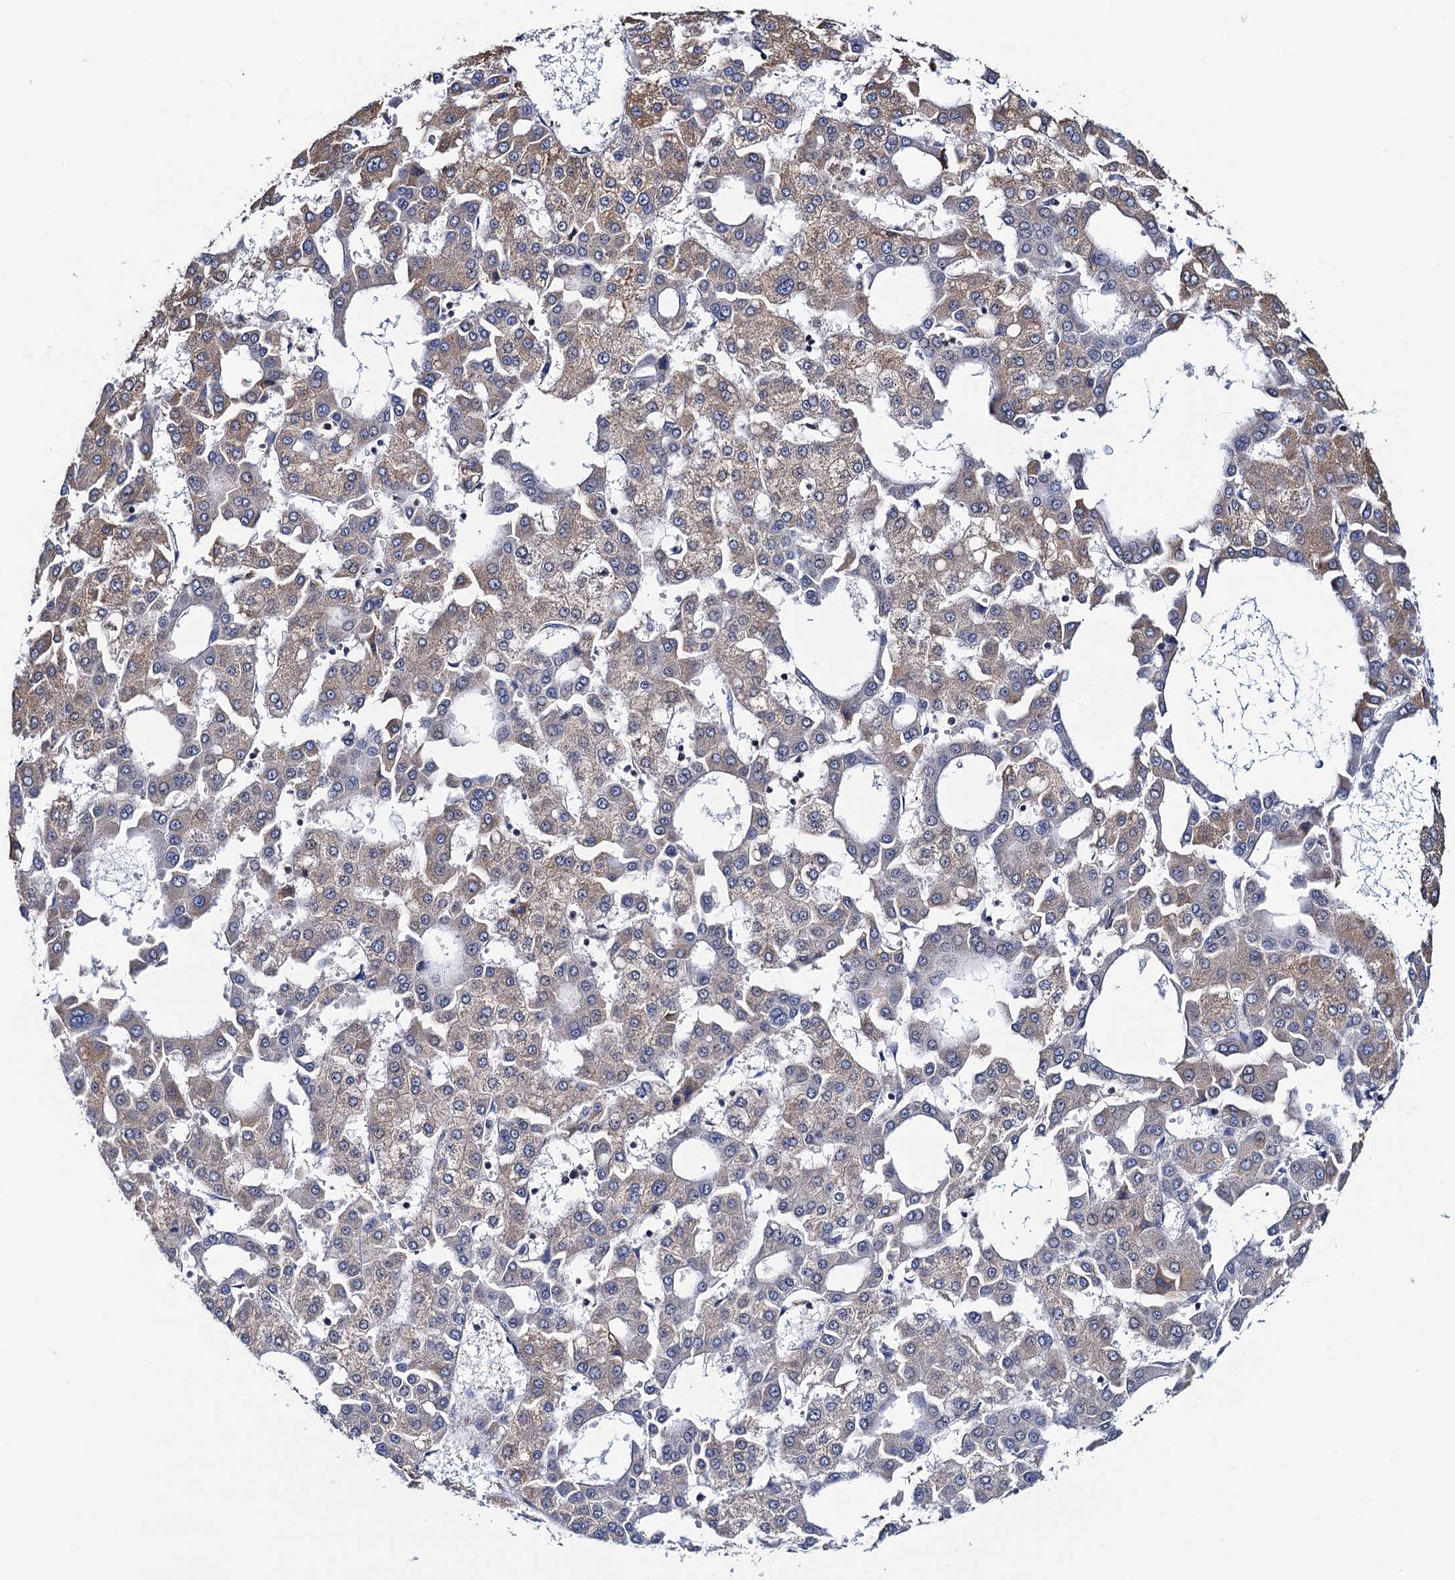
{"staining": {"intensity": "weak", "quantity": "25%-75%", "location": "cytoplasmic/membranous"}, "tissue": "liver cancer", "cell_type": "Tumor cells", "image_type": "cancer", "snomed": [{"axis": "morphology", "description": "Carcinoma, Hepatocellular, NOS"}, {"axis": "topography", "description": "Liver"}], "caption": "This photomicrograph exhibits immunohistochemistry (IHC) staining of human liver hepatocellular carcinoma, with low weak cytoplasmic/membranous expression in about 25%-75% of tumor cells.", "gene": "PTCD3", "patient": {"sex": "male", "age": 47}}